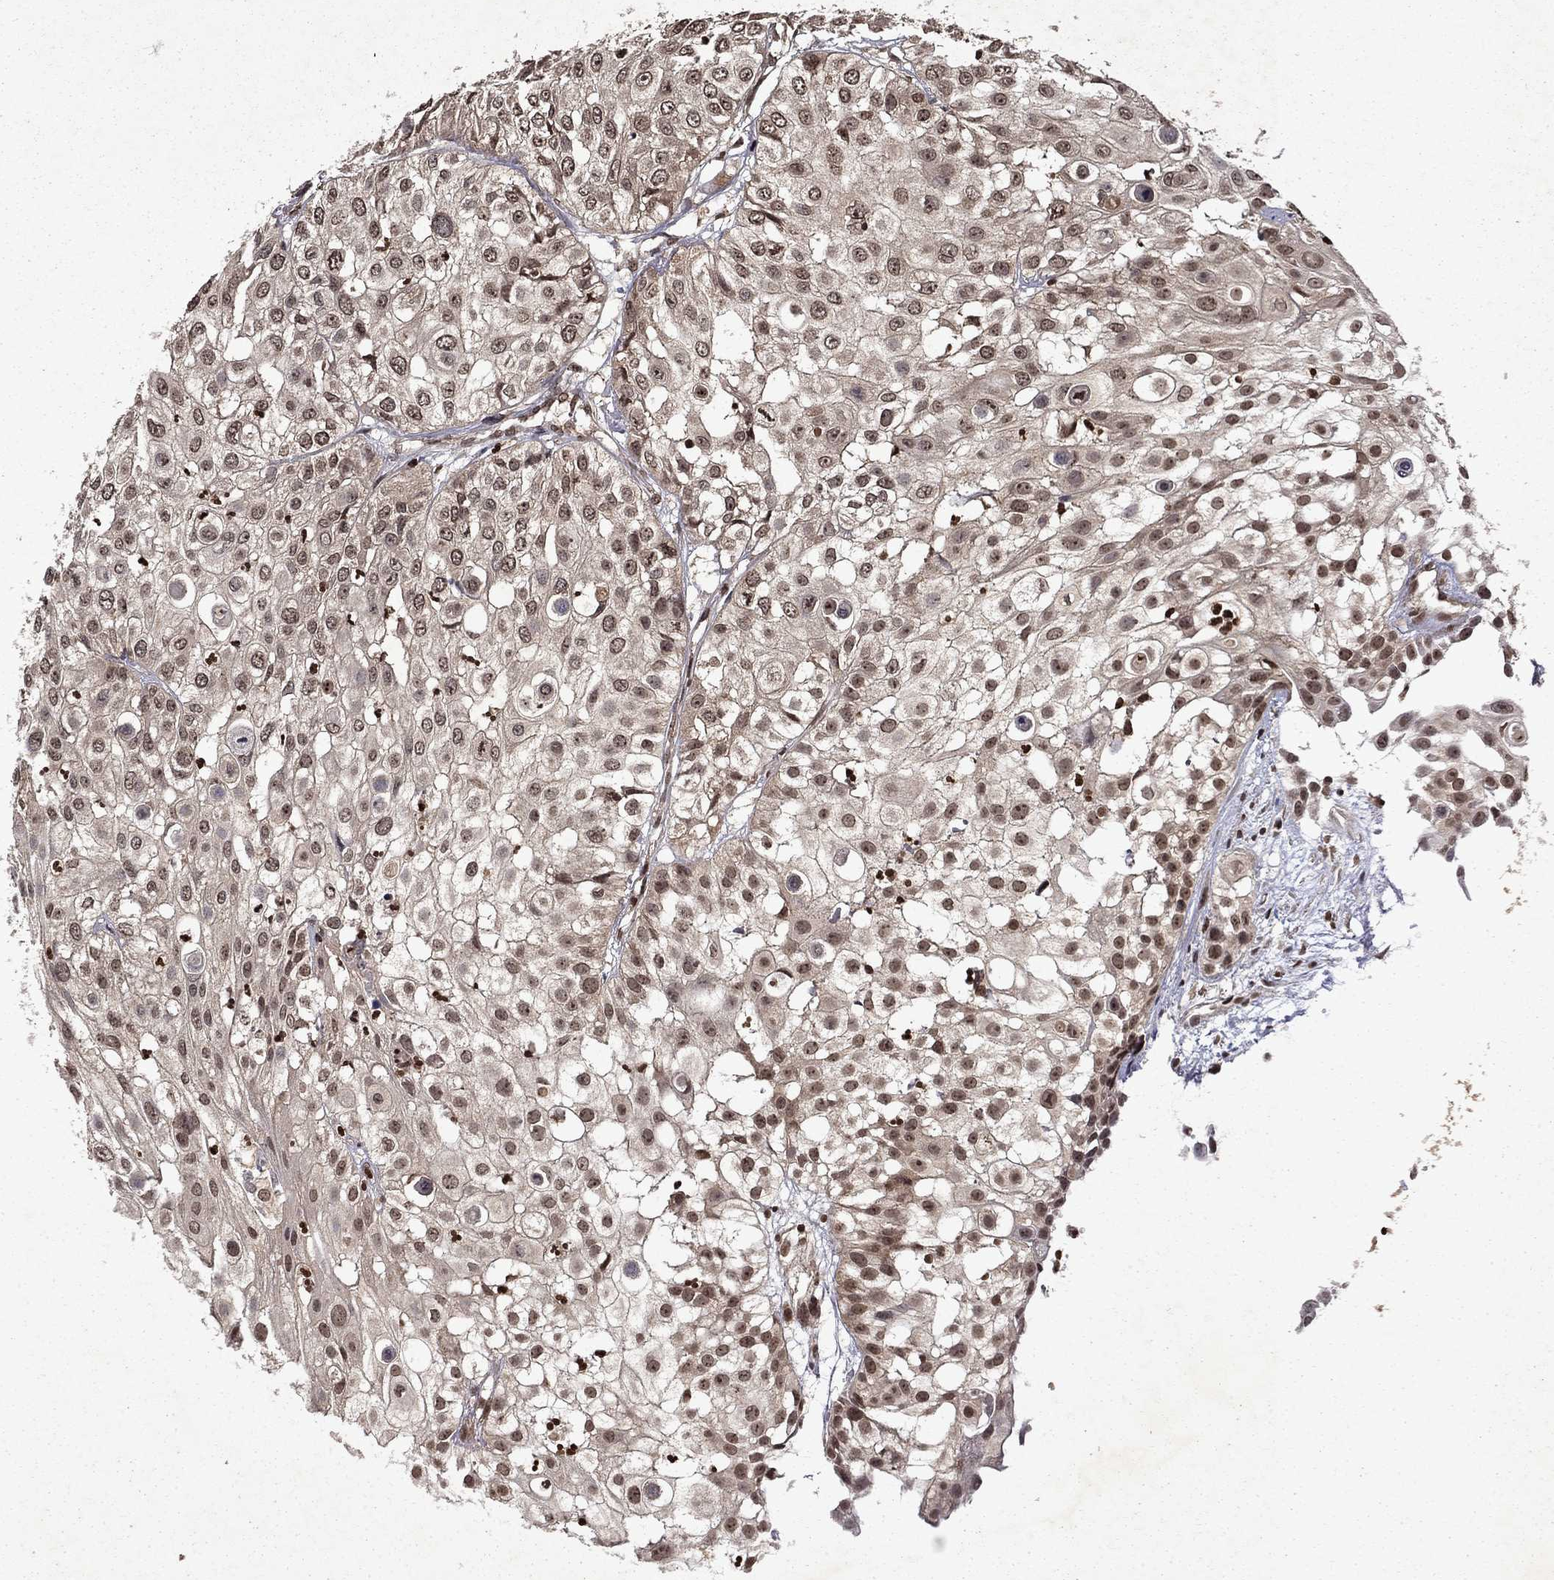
{"staining": {"intensity": "weak", "quantity": ">75%", "location": "cytoplasmic/membranous,nuclear"}, "tissue": "urothelial cancer", "cell_type": "Tumor cells", "image_type": "cancer", "snomed": [{"axis": "morphology", "description": "Urothelial carcinoma, High grade"}, {"axis": "topography", "description": "Urinary bladder"}], "caption": "Tumor cells reveal low levels of weak cytoplasmic/membranous and nuclear expression in about >75% of cells in urothelial cancer.", "gene": "PIN4", "patient": {"sex": "female", "age": 79}}